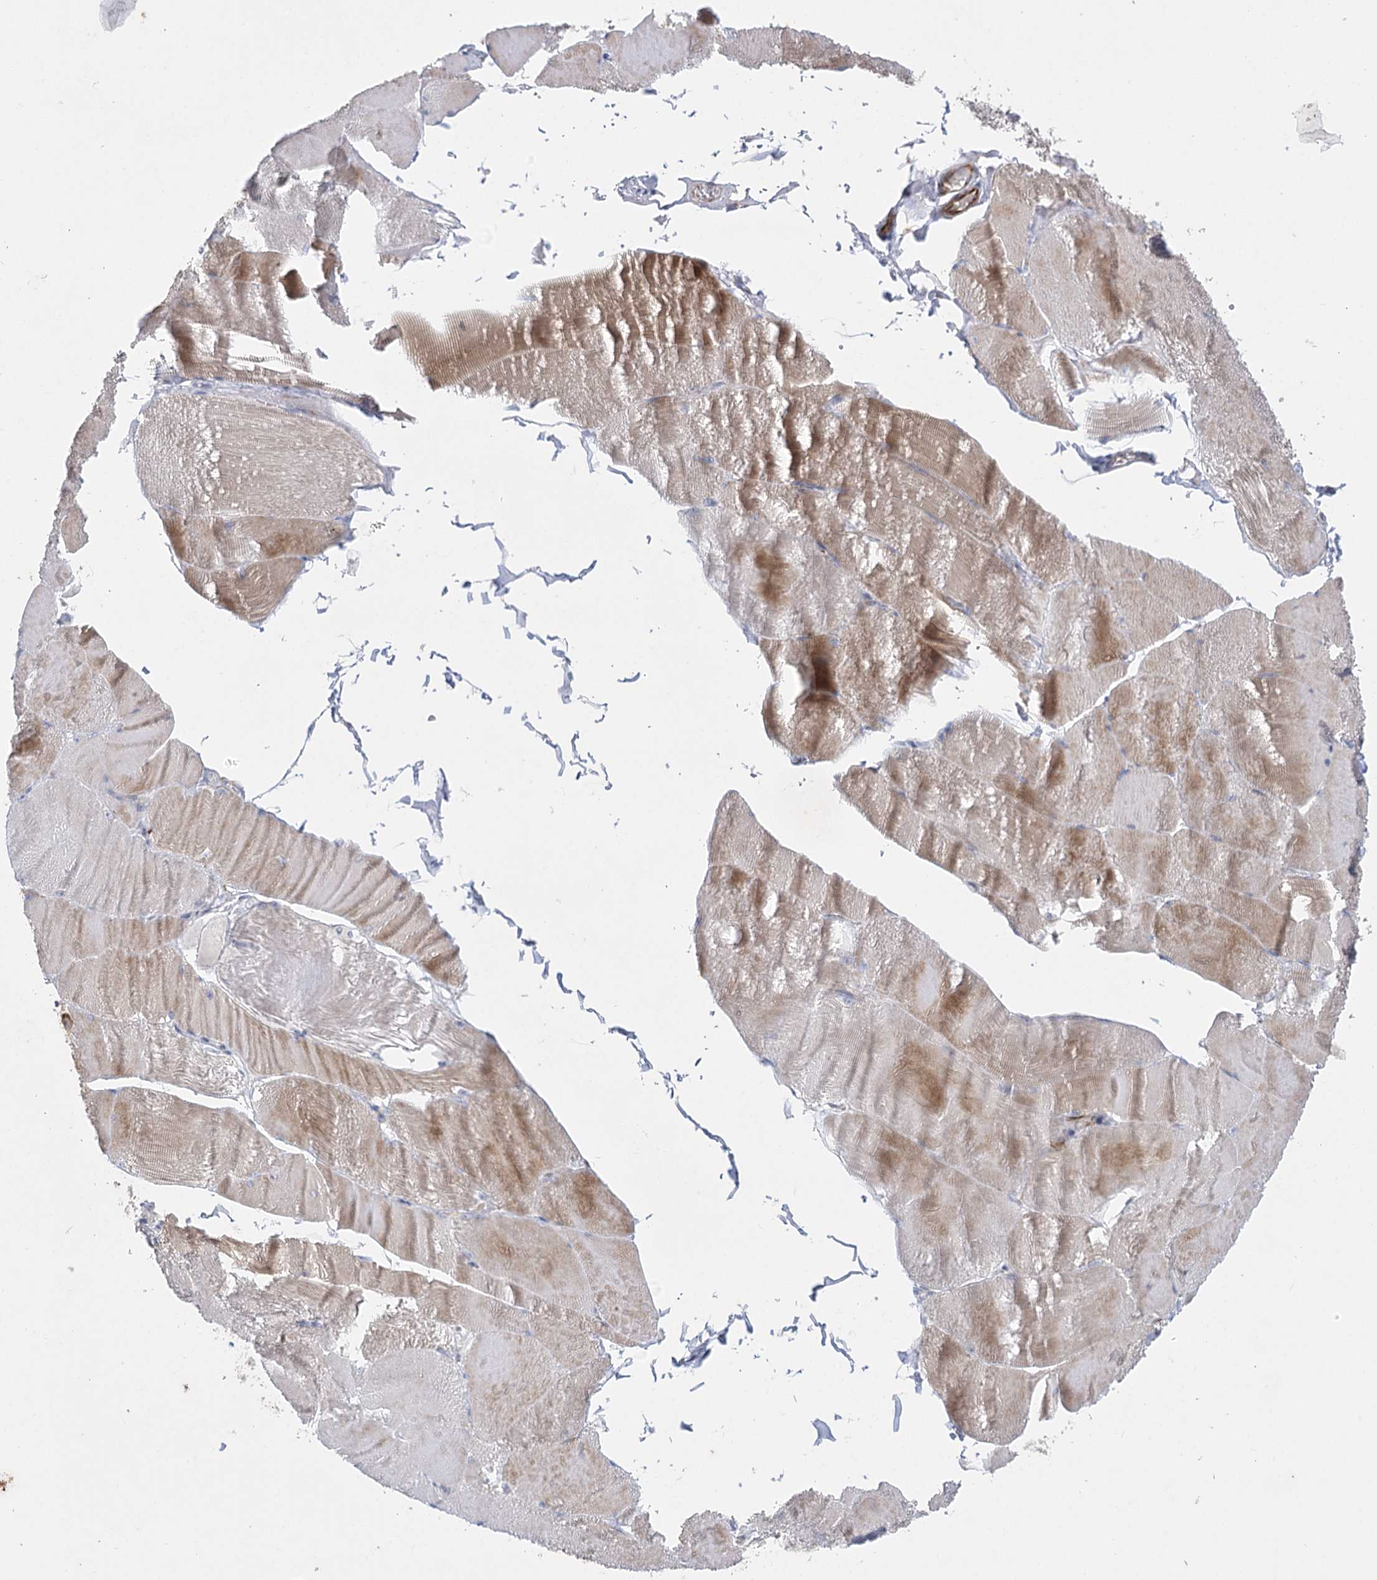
{"staining": {"intensity": "moderate", "quantity": ">75%", "location": "cytoplasmic/membranous"}, "tissue": "skeletal muscle", "cell_type": "Myocytes", "image_type": "normal", "snomed": [{"axis": "morphology", "description": "Normal tissue, NOS"}, {"axis": "morphology", "description": "Basal cell carcinoma"}, {"axis": "topography", "description": "Skeletal muscle"}], "caption": "Benign skeletal muscle reveals moderate cytoplasmic/membranous positivity in approximately >75% of myocytes, visualized by immunohistochemistry. Ihc stains the protein of interest in brown and the nuclei are stained blue.", "gene": "DHTKD1", "patient": {"sex": "female", "age": 64}}